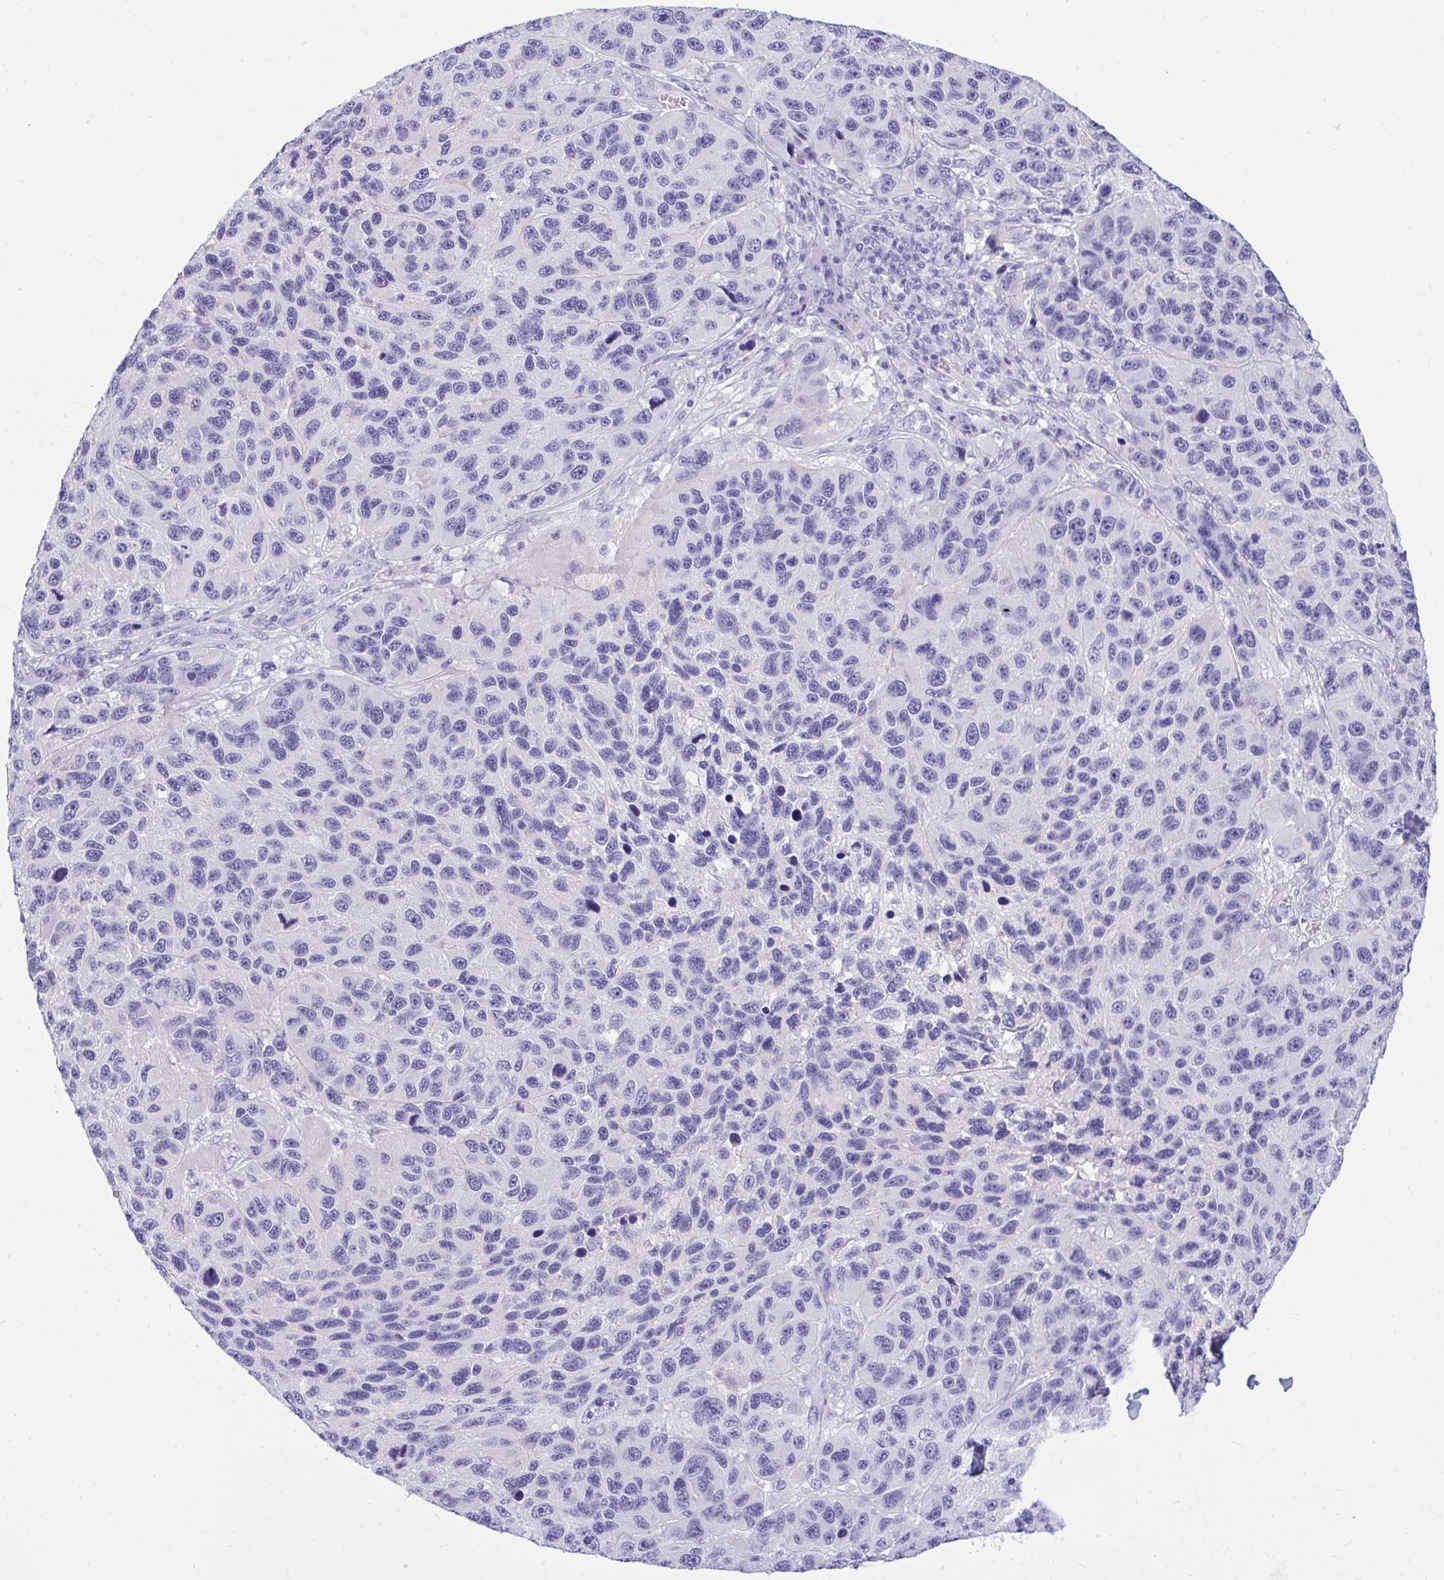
{"staining": {"intensity": "negative", "quantity": "none", "location": "none"}, "tissue": "melanoma", "cell_type": "Tumor cells", "image_type": "cancer", "snomed": [{"axis": "morphology", "description": "Malignant melanoma, NOS"}, {"axis": "topography", "description": "Skin"}], "caption": "Immunohistochemical staining of human malignant melanoma shows no significant expression in tumor cells.", "gene": "TLN2", "patient": {"sex": "male", "age": 53}}